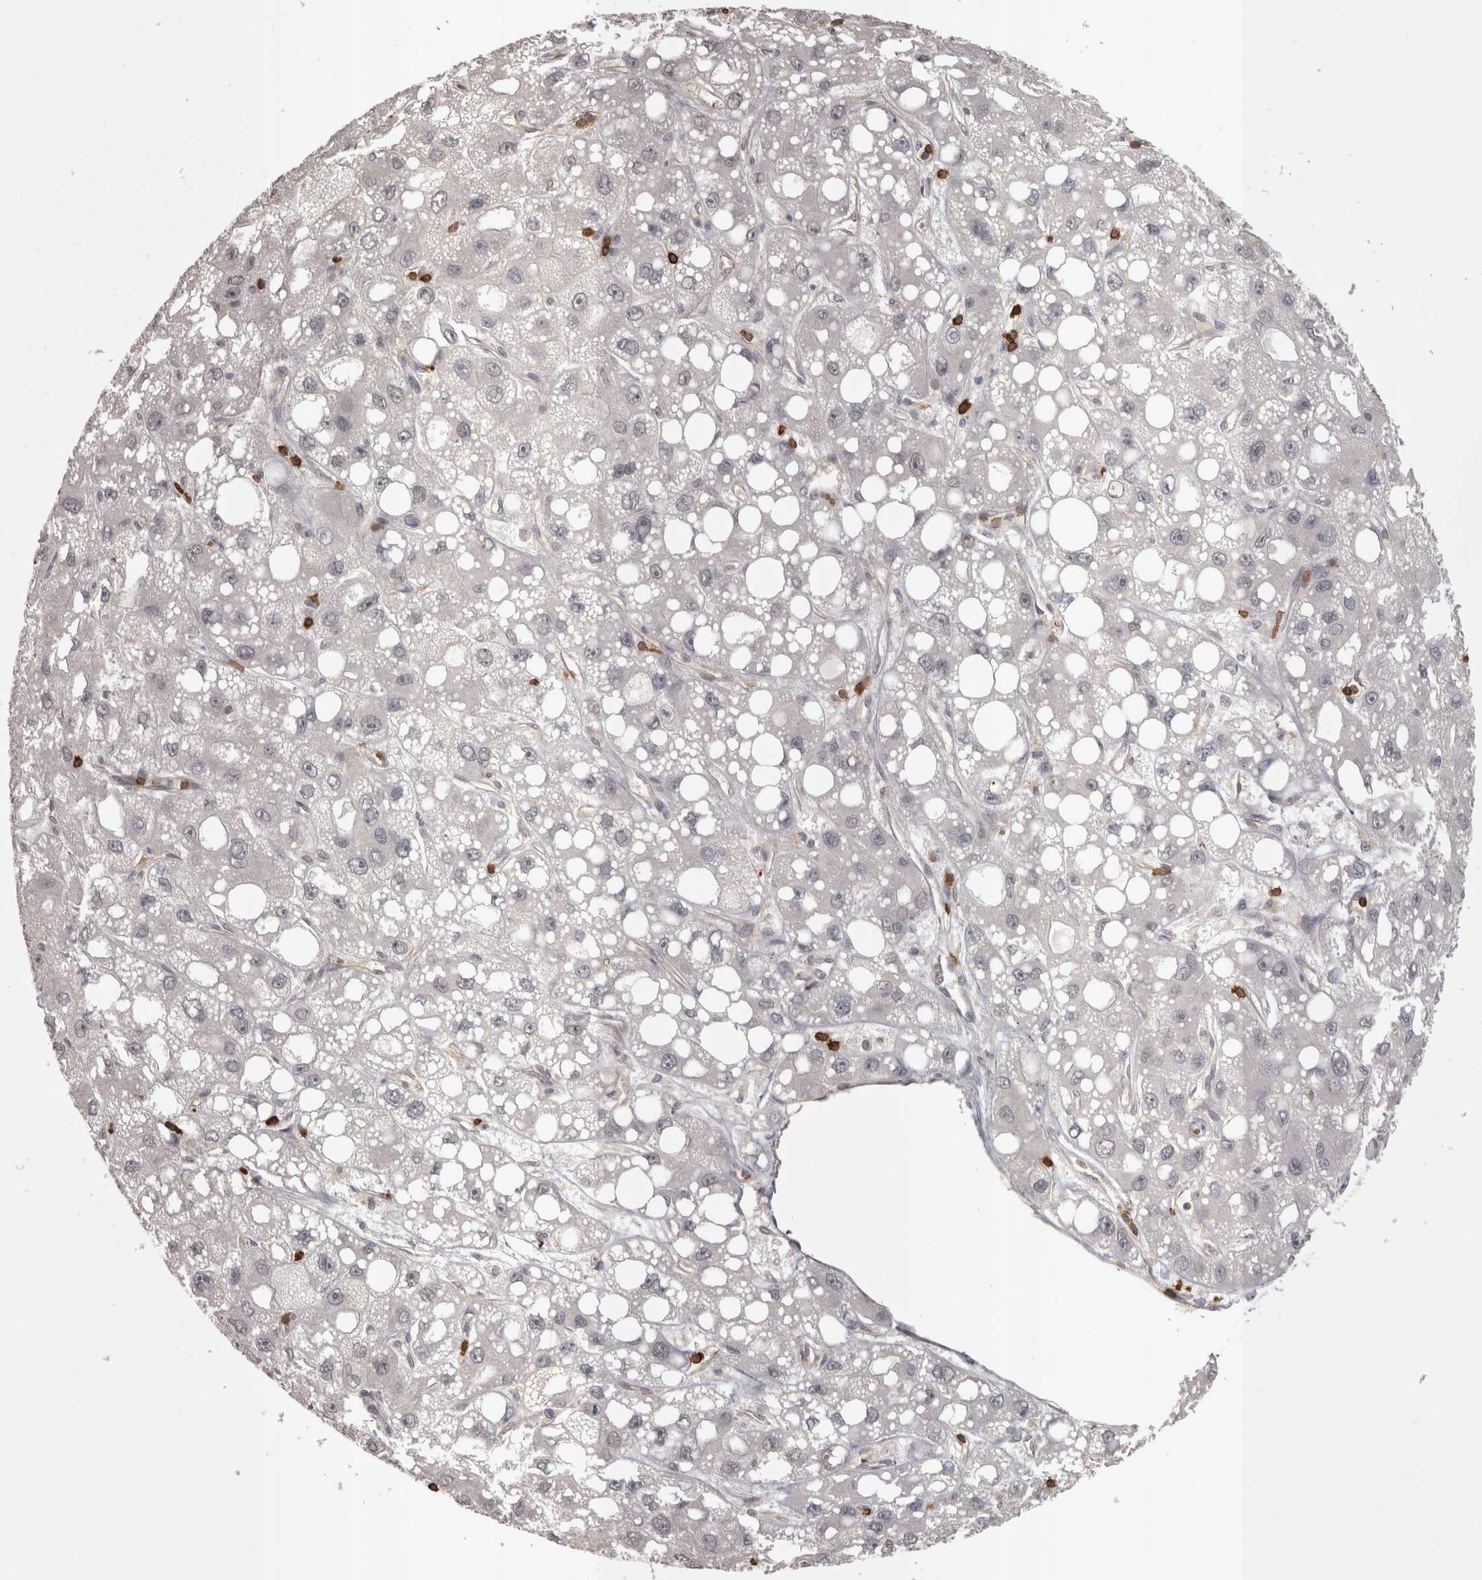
{"staining": {"intensity": "negative", "quantity": "none", "location": "none"}, "tissue": "liver cancer", "cell_type": "Tumor cells", "image_type": "cancer", "snomed": [{"axis": "morphology", "description": "Carcinoma, Hepatocellular, NOS"}, {"axis": "topography", "description": "Liver"}], "caption": "Protein analysis of liver cancer shows no significant expression in tumor cells.", "gene": "SKAP1", "patient": {"sex": "male", "age": 55}}